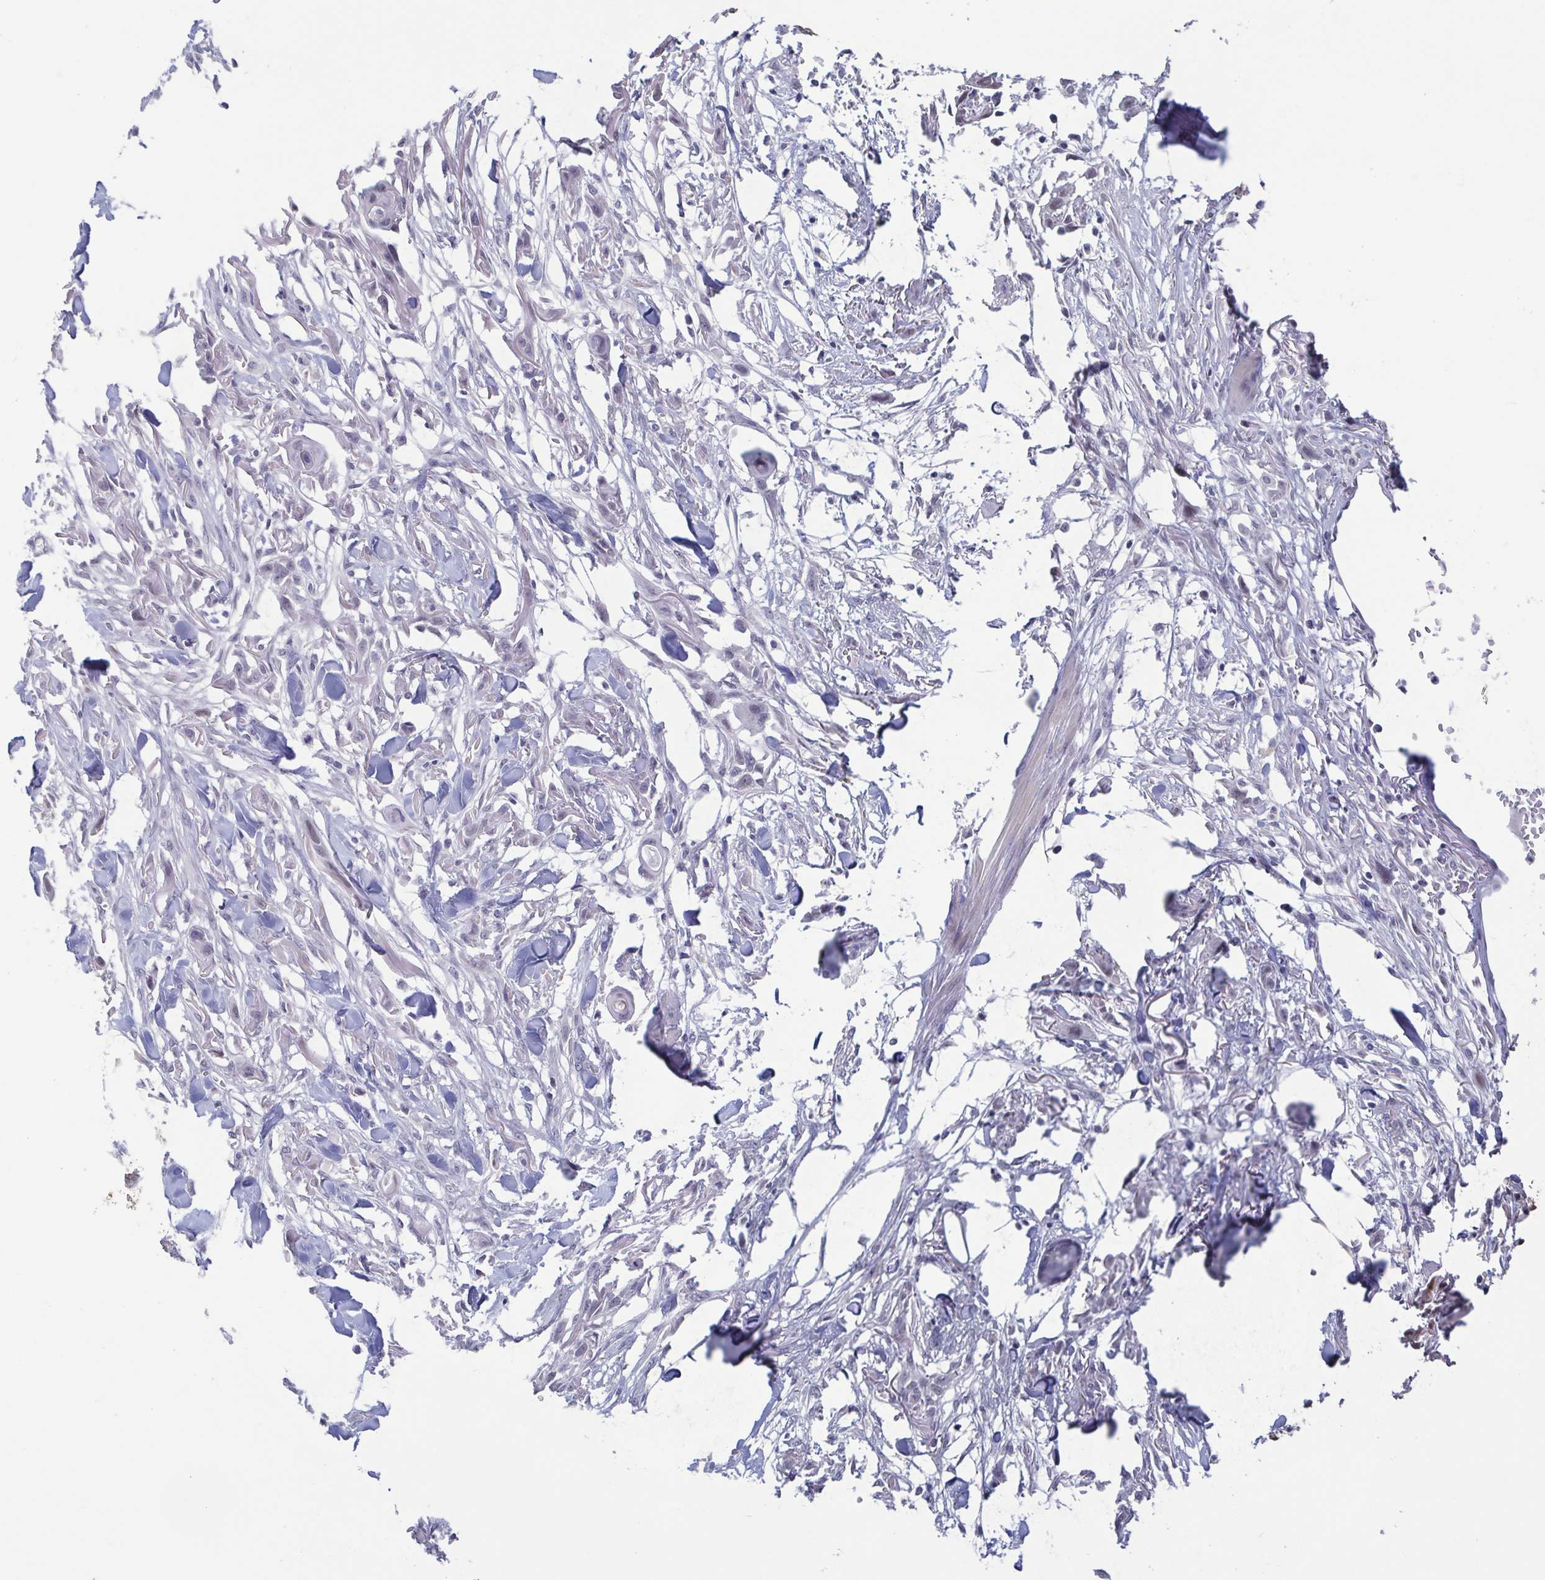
{"staining": {"intensity": "negative", "quantity": "none", "location": "none"}, "tissue": "skin cancer", "cell_type": "Tumor cells", "image_type": "cancer", "snomed": [{"axis": "morphology", "description": "Squamous cell carcinoma, NOS"}, {"axis": "topography", "description": "Skin"}], "caption": "IHC image of human skin cancer (squamous cell carcinoma) stained for a protein (brown), which shows no expression in tumor cells.", "gene": "PERM1", "patient": {"sex": "female", "age": 59}}